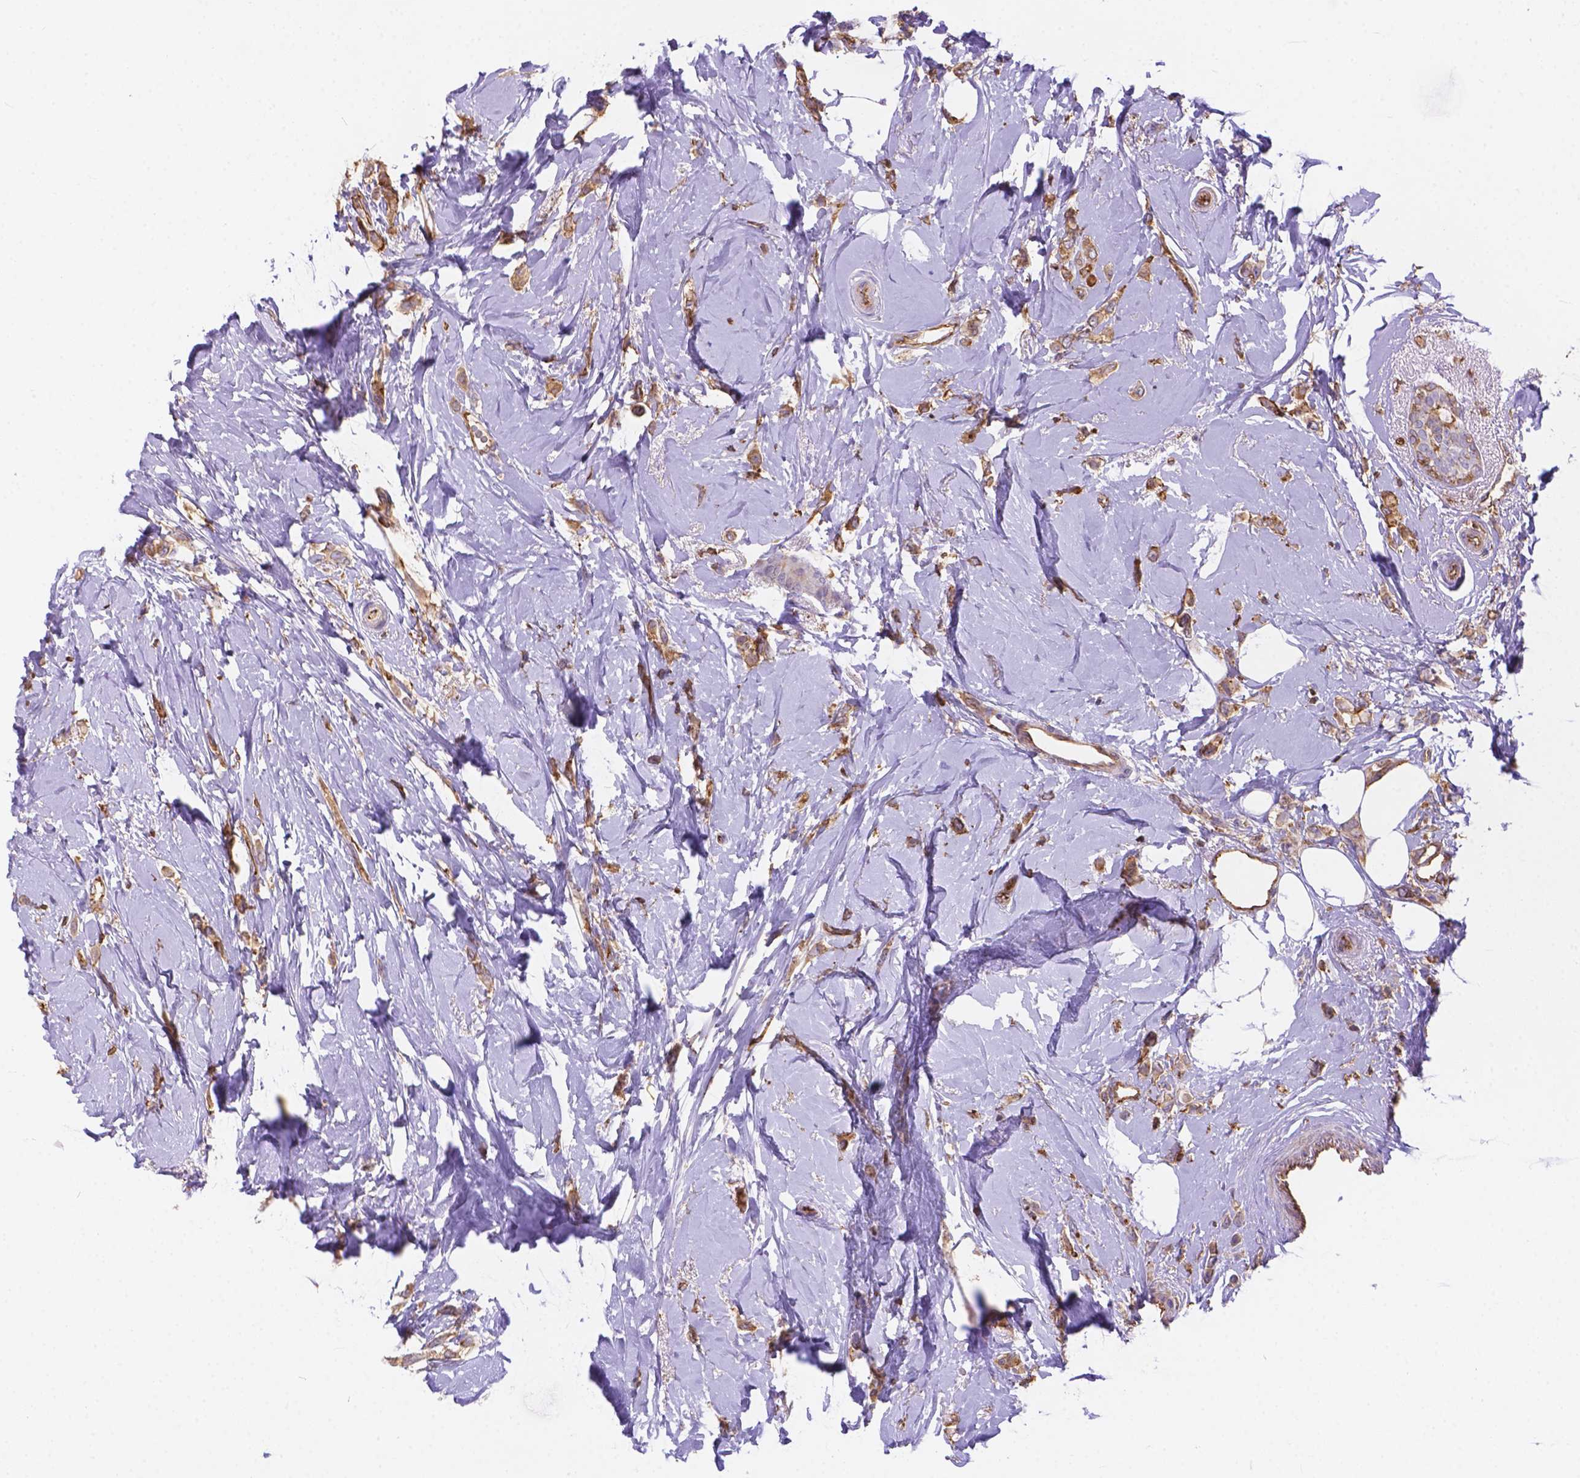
{"staining": {"intensity": "moderate", "quantity": ">75%", "location": "cytoplasmic/membranous"}, "tissue": "breast cancer", "cell_type": "Tumor cells", "image_type": "cancer", "snomed": [{"axis": "morphology", "description": "Lobular carcinoma"}, {"axis": "topography", "description": "Breast"}], "caption": "Immunohistochemistry (DAB (3,3'-diaminobenzidine)) staining of human breast lobular carcinoma exhibits moderate cytoplasmic/membranous protein expression in about >75% of tumor cells.", "gene": "DMWD", "patient": {"sex": "female", "age": 66}}